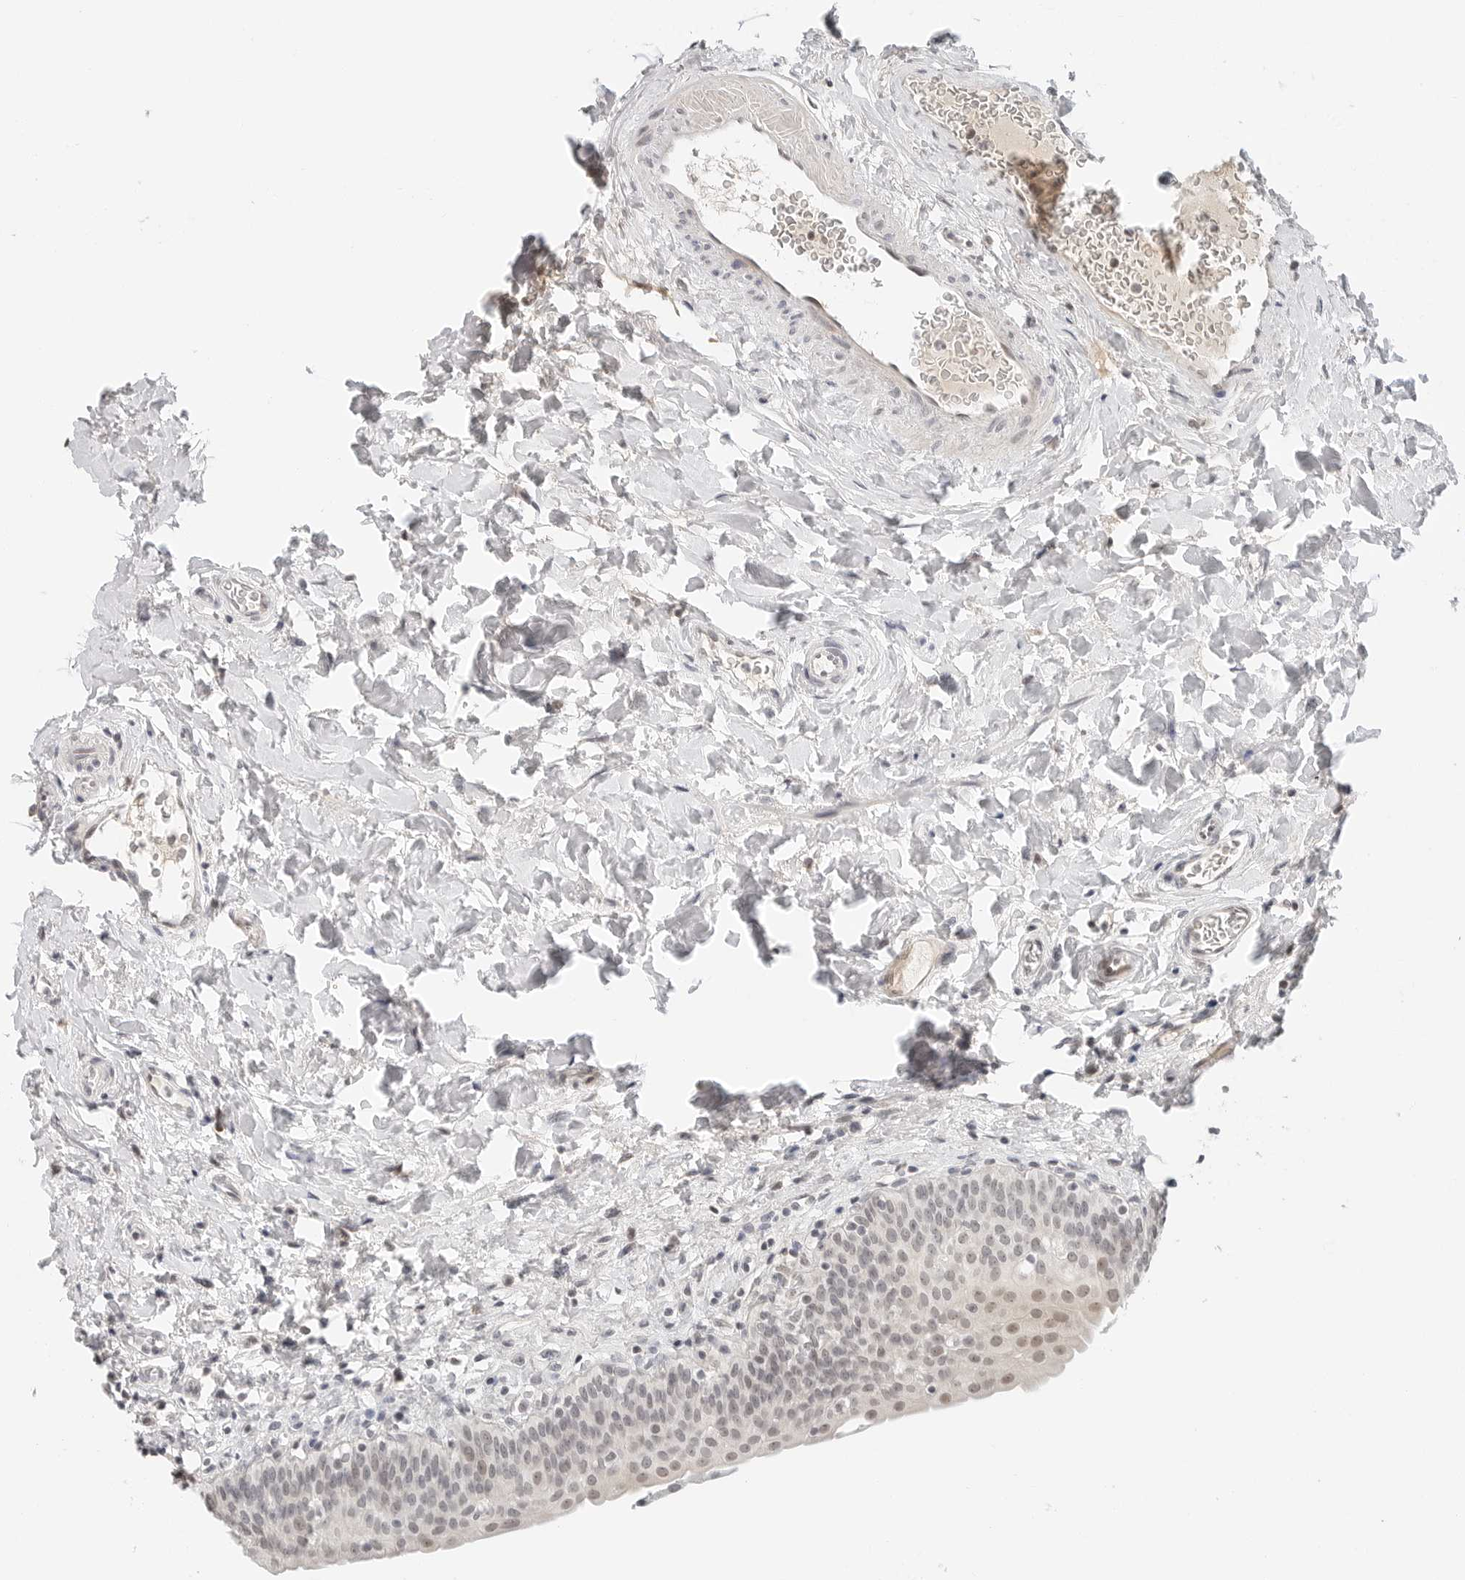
{"staining": {"intensity": "weak", "quantity": "25%-75%", "location": "nuclear"}, "tissue": "urinary bladder", "cell_type": "Urothelial cells", "image_type": "normal", "snomed": [{"axis": "morphology", "description": "Normal tissue, NOS"}, {"axis": "topography", "description": "Urinary bladder"}], "caption": "Protein expression analysis of benign urinary bladder shows weak nuclear positivity in approximately 25%-75% of urothelial cells. (DAB IHC with brightfield microscopy, high magnification).", "gene": "TSEN2", "patient": {"sex": "male", "age": 83}}